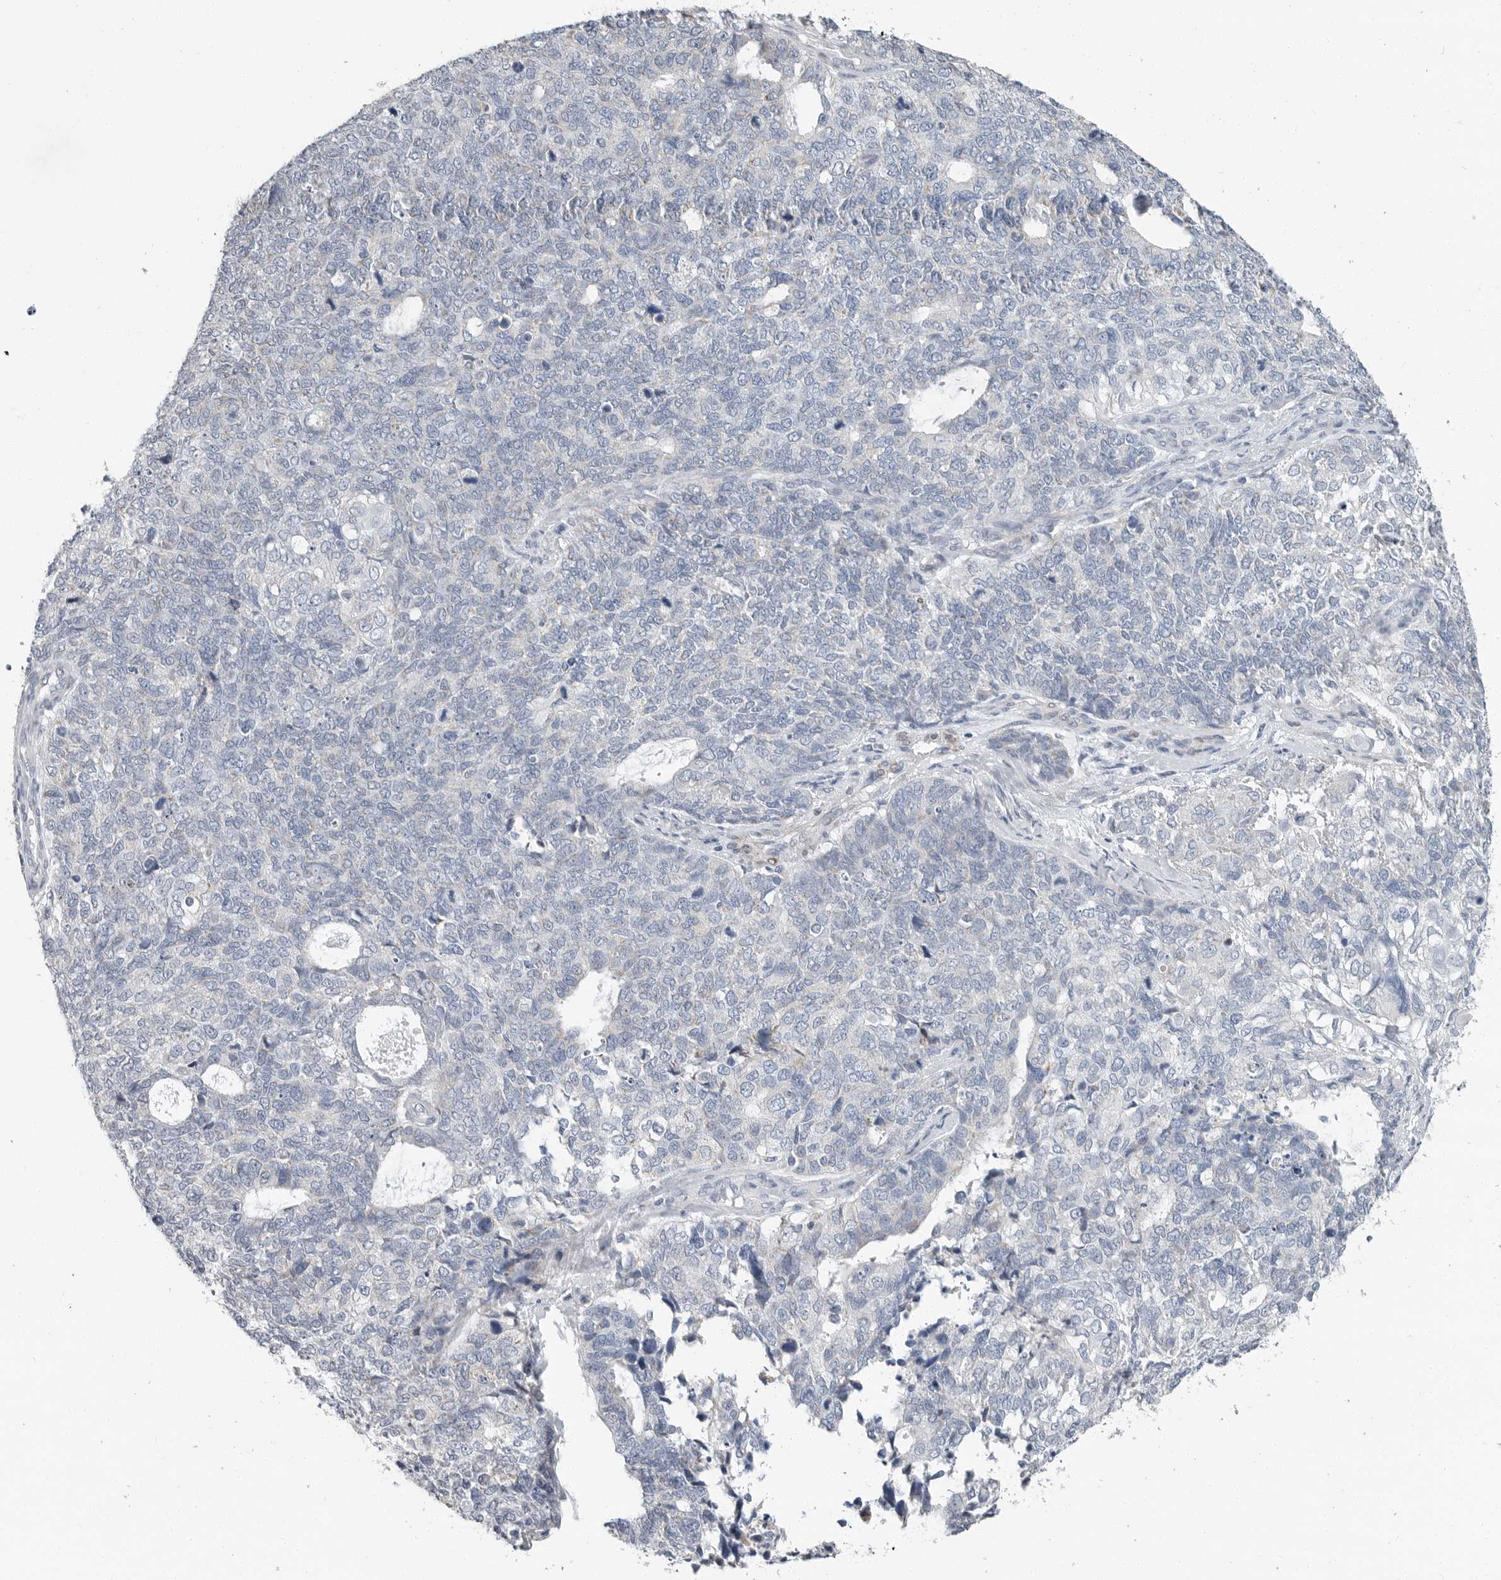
{"staining": {"intensity": "negative", "quantity": "none", "location": "none"}, "tissue": "cervical cancer", "cell_type": "Tumor cells", "image_type": "cancer", "snomed": [{"axis": "morphology", "description": "Squamous cell carcinoma, NOS"}, {"axis": "topography", "description": "Cervix"}], "caption": "IHC image of neoplastic tissue: human cervical cancer stained with DAB exhibits no significant protein expression in tumor cells.", "gene": "PLN", "patient": {"sex": "female", "age": 63}}